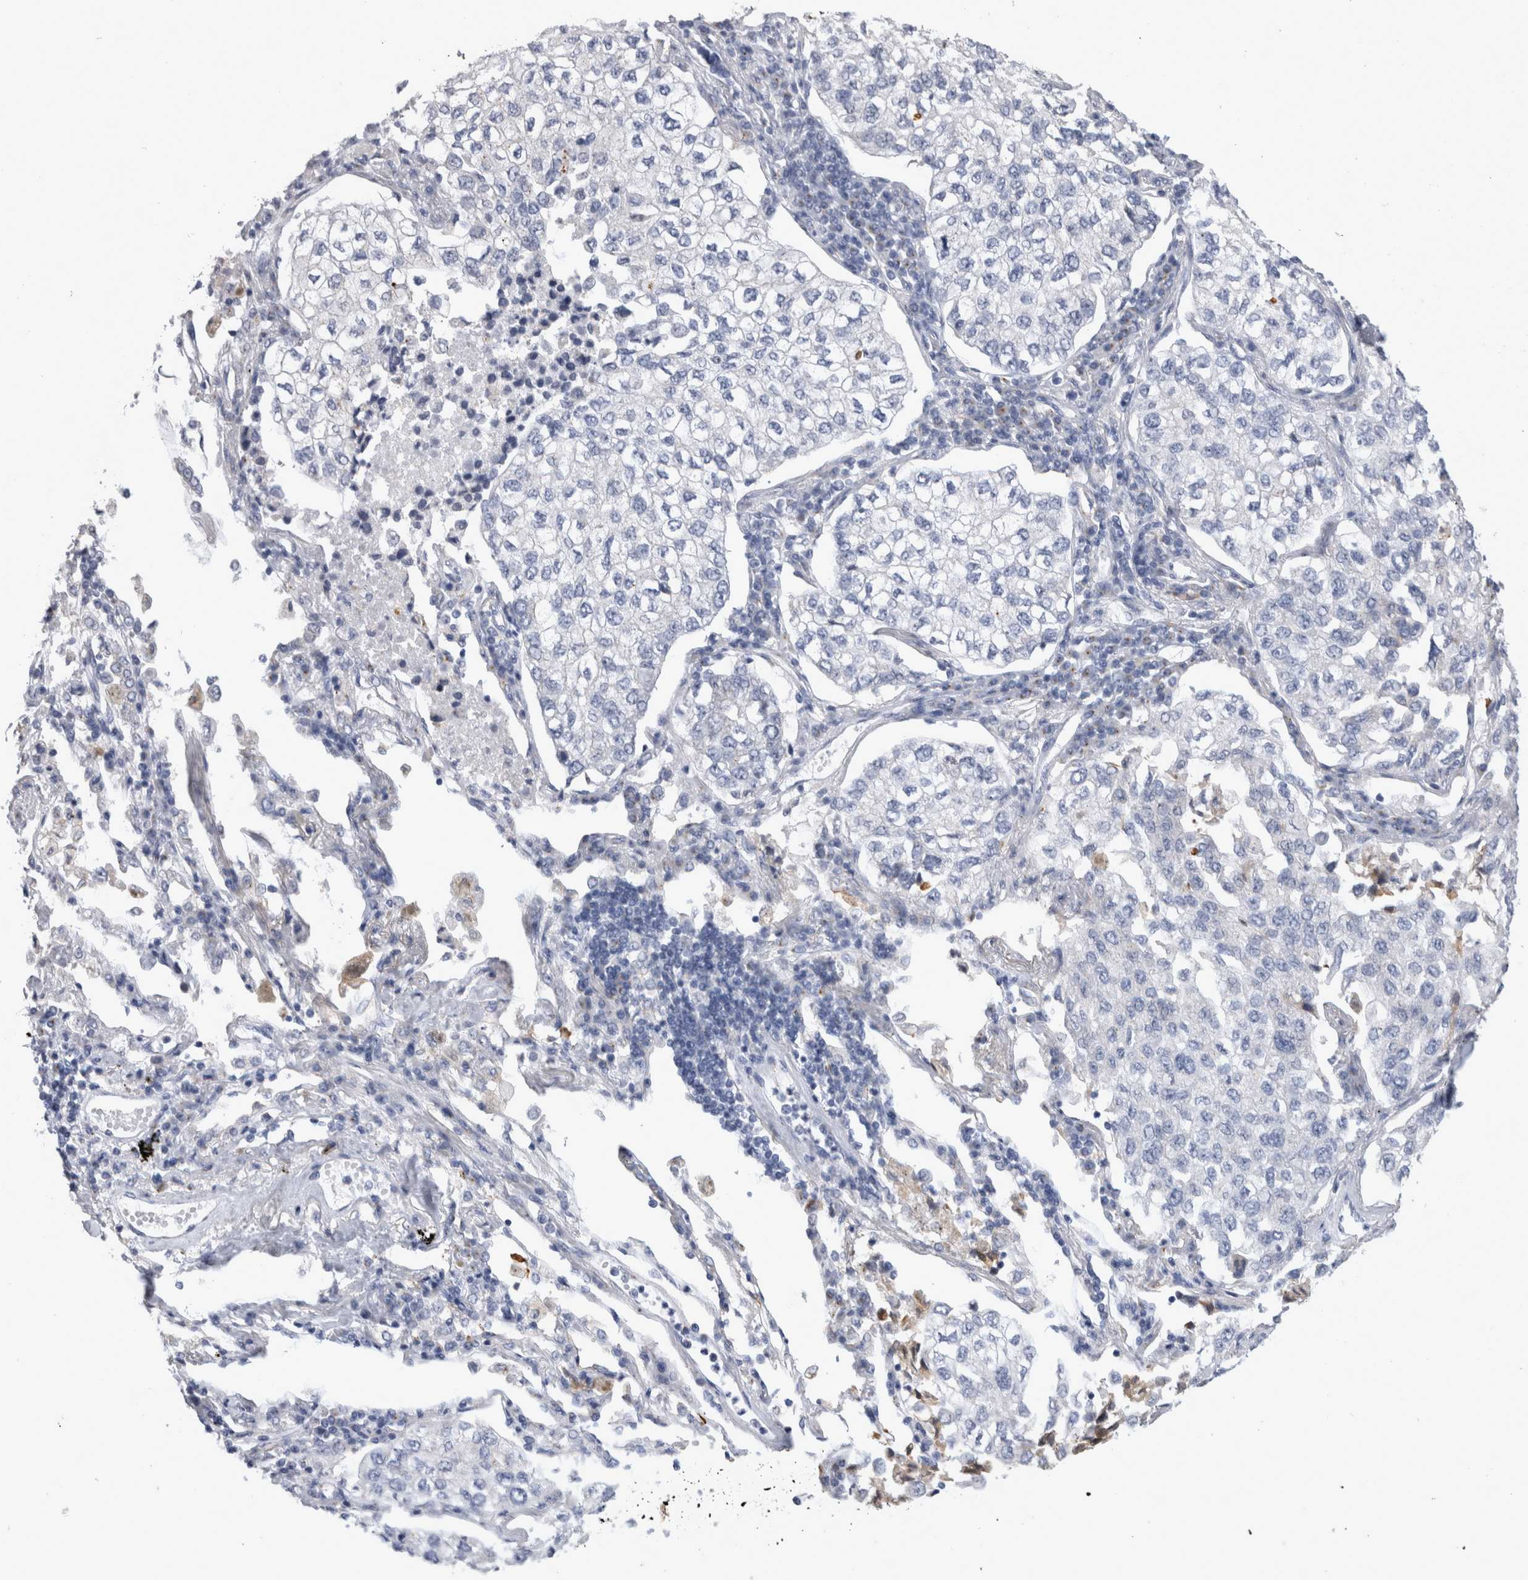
{"staining": {"intensity": "negative", "quantity": "none", "location": "none"}, "tissue": "lung cancer", "cell_type": "Tumor cells", "image_type": "cancer", "snomed": [{"axis": "morphology", "description": "Adenocarcinoma, NOS"}, {"axis": "topography", "description": "Lung"}], "caption": "This histopathology image is of adenocarcinoma (lung) stained with IHC to label a protein in brown with the nuclei are counter-stained blue. There is no staining in tumor cells.", "gene": "AKAP9", "patient": {"sex": "male", "age": 63}}